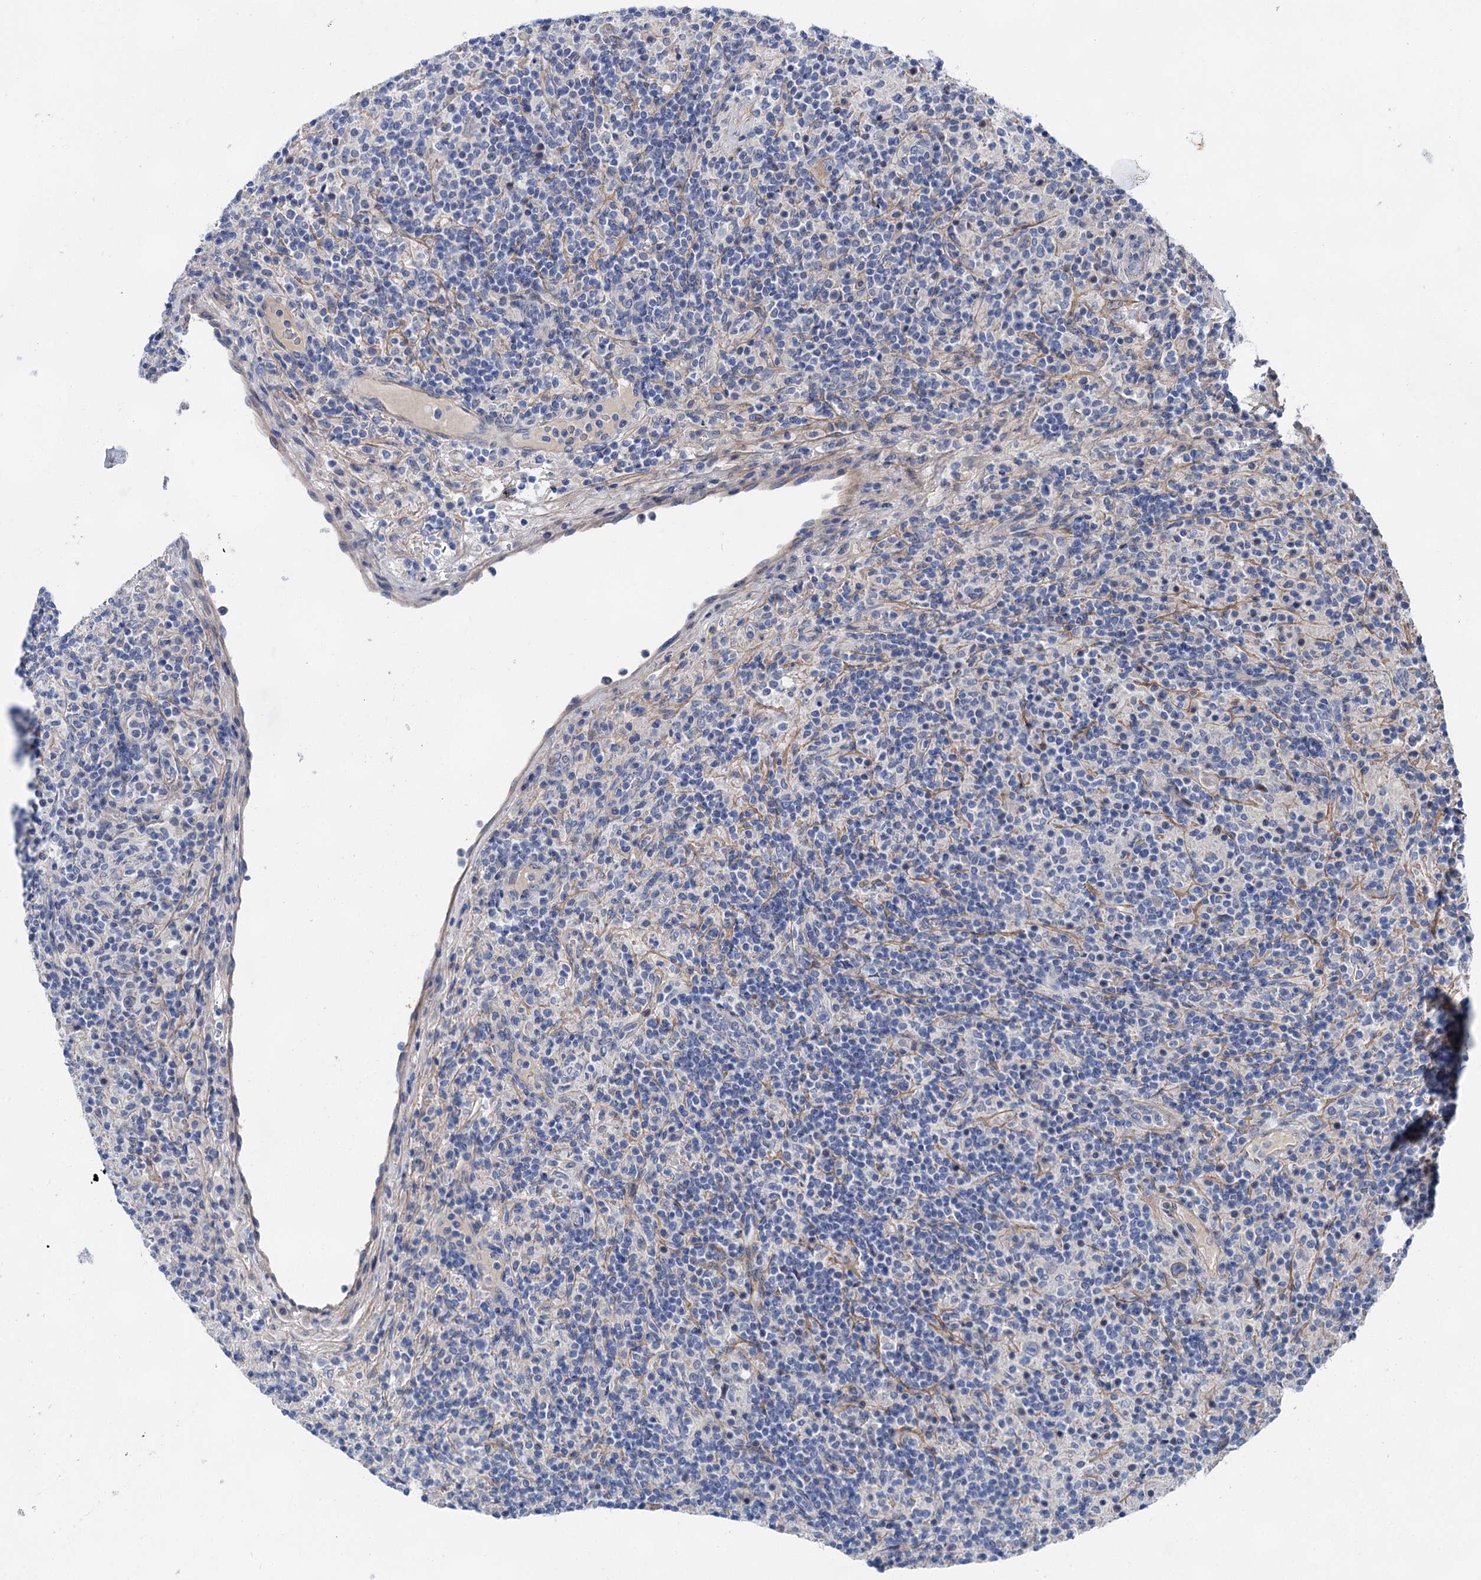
{"staining": {"intensity": "negative", "quantity": "none", "location": "none"}, "tissue": "lymphoma", "cell_type": "Tumor cells", "image_type": "cancer", "snomed": [{"axis": "morphology", "description": "Hodgkin's disease, NOS"}, {"axis": "topography", "description": "Lymph node"}], "caption": "A photomicrograph of human Hodgkin's disease is negative for staining in tumor cells.", "gene": "MORN3", "patient": {"sex": "male", "age": 70}}